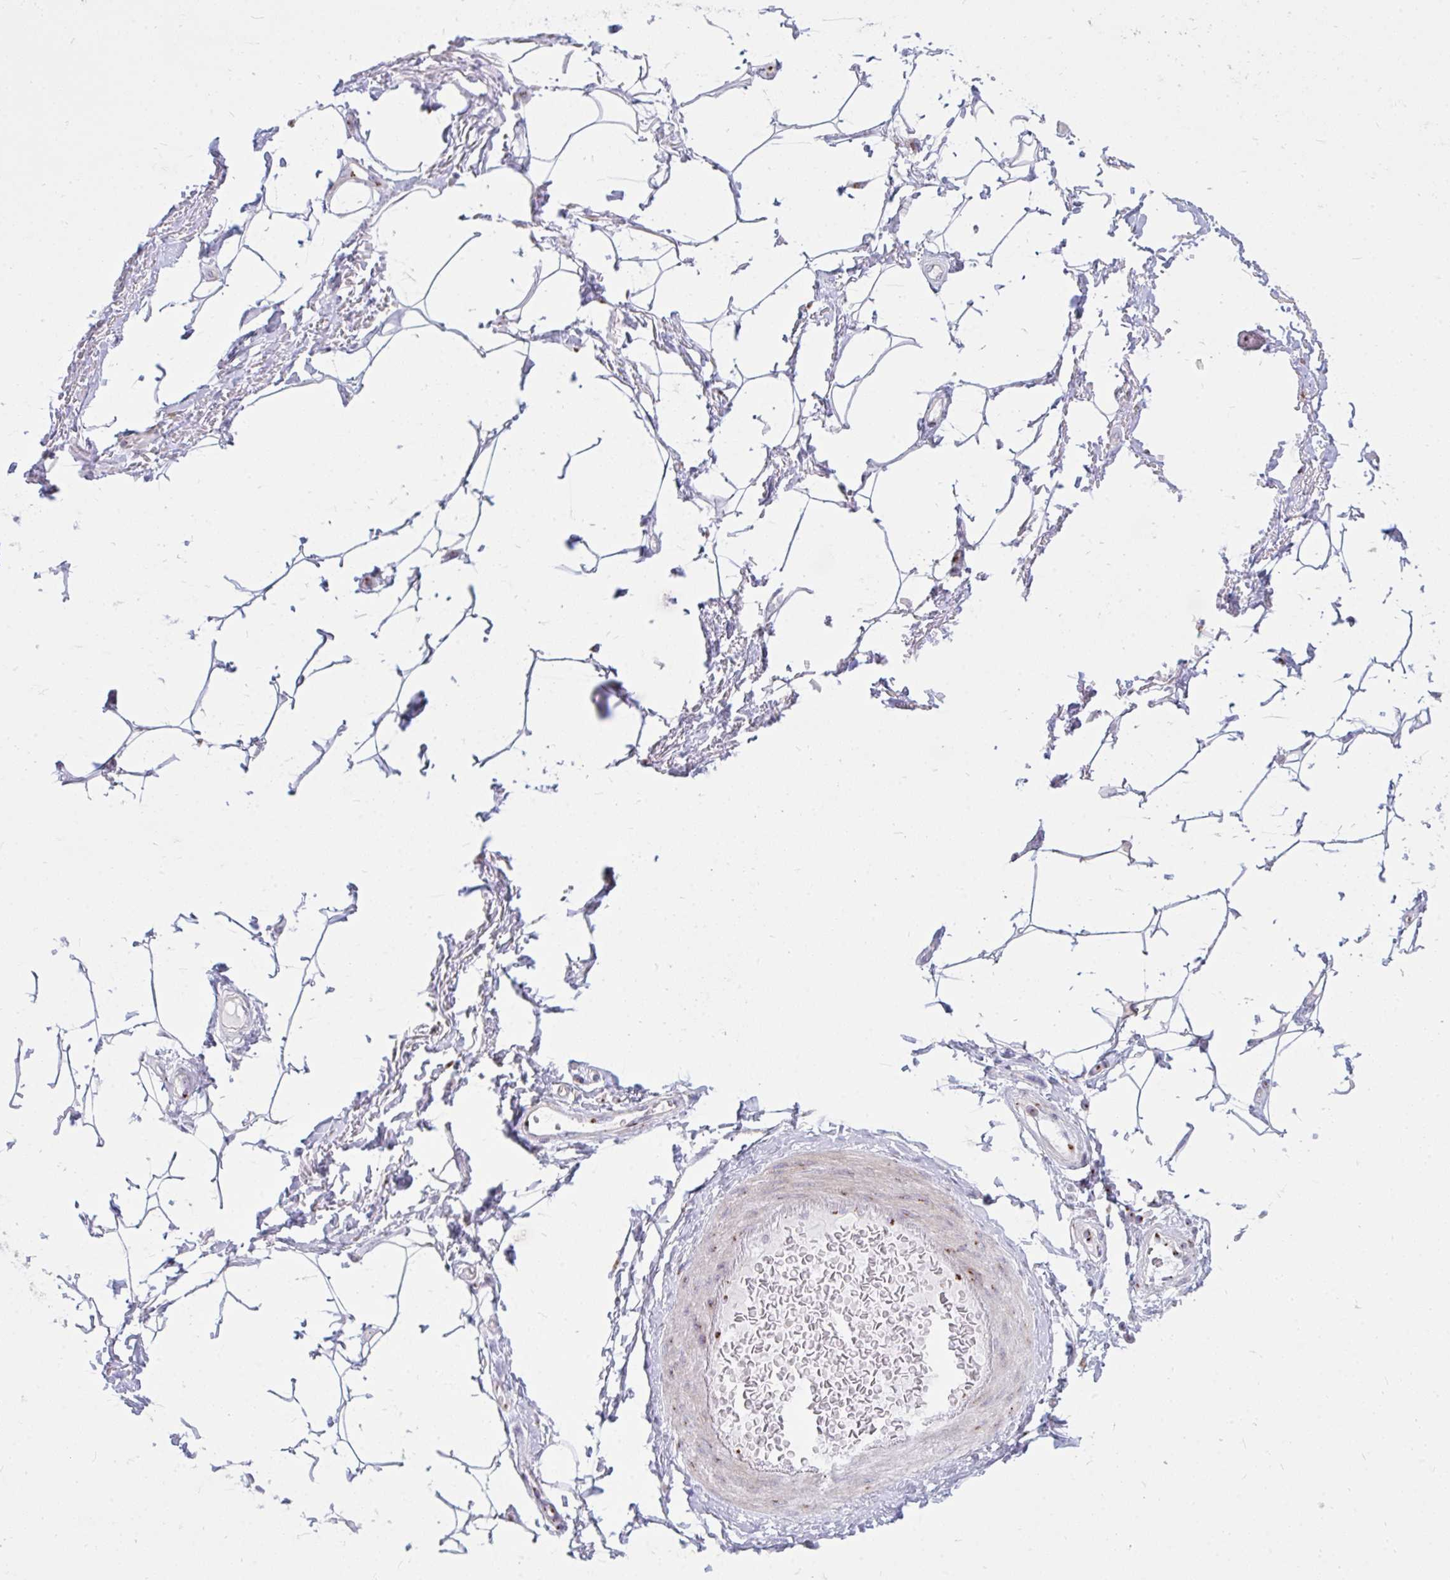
{"staining": {"intensity": "negative", "quantity": "none", "location": "none"}, "tissue": "adipose tissue", "cell_type": "Adipocytes", "image_type": "normal", "snomed": [{"axis": "morphology", "description": "Normal tissue, NOS"}, {"axis": "topography", "description": "Peripheral nerve tissue"}], "caption": "An immunohistochemistry micrograph of unremarkable adipose tissue is shown. There is no staining in adipocytes of adipose tissue. Nuclei are stained in blue.", "gene": "RAB6A", "patient": {"sex": "male", "age": 51}}